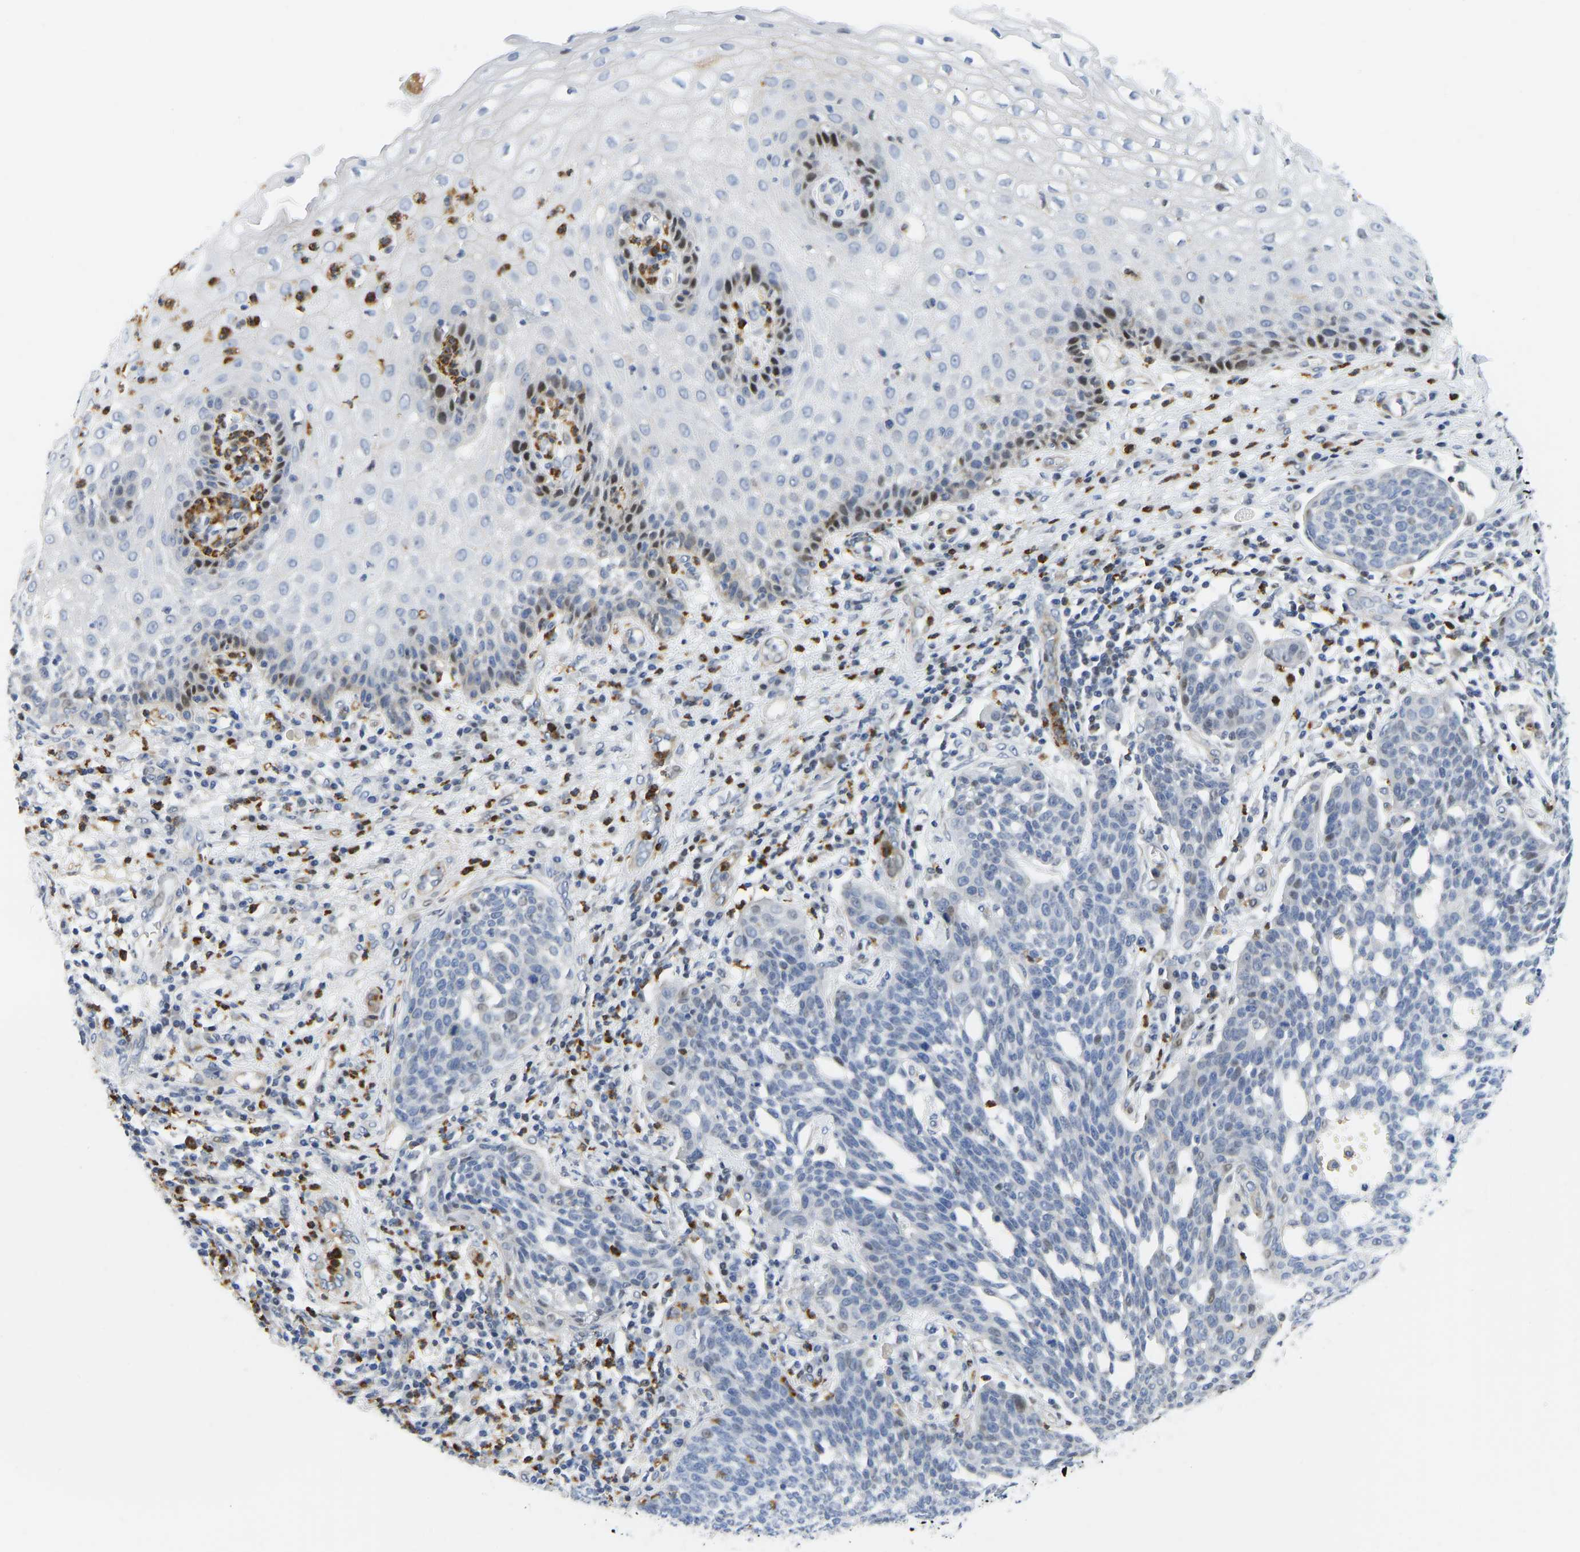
{"staining": {"intensity": "negative", "quantity": "none", "location": "none"}, "tissue": "cervical cancer", "cell_type": "Tumor cells", "image_type": "cancer", "snomed": [{"axis": "morphology", "description": "Squamous cell carcinoma, NOS"}, {"axis": "topography", "description": "Cervix"}], "caption": "DAB (3,3'-diaminobenzidine) immunohistochemical staining of cervical cancer demonstrates no significant staining in tumor cells. Brightfield microscopy of immunohistochemistry stained with DAB (3,3'-diaminobenzidine) (brown) and hematoxylin (blue), captured at high magnification.", "gene": "HDAC5", "patient": {"sex": "female", "age": 34}}